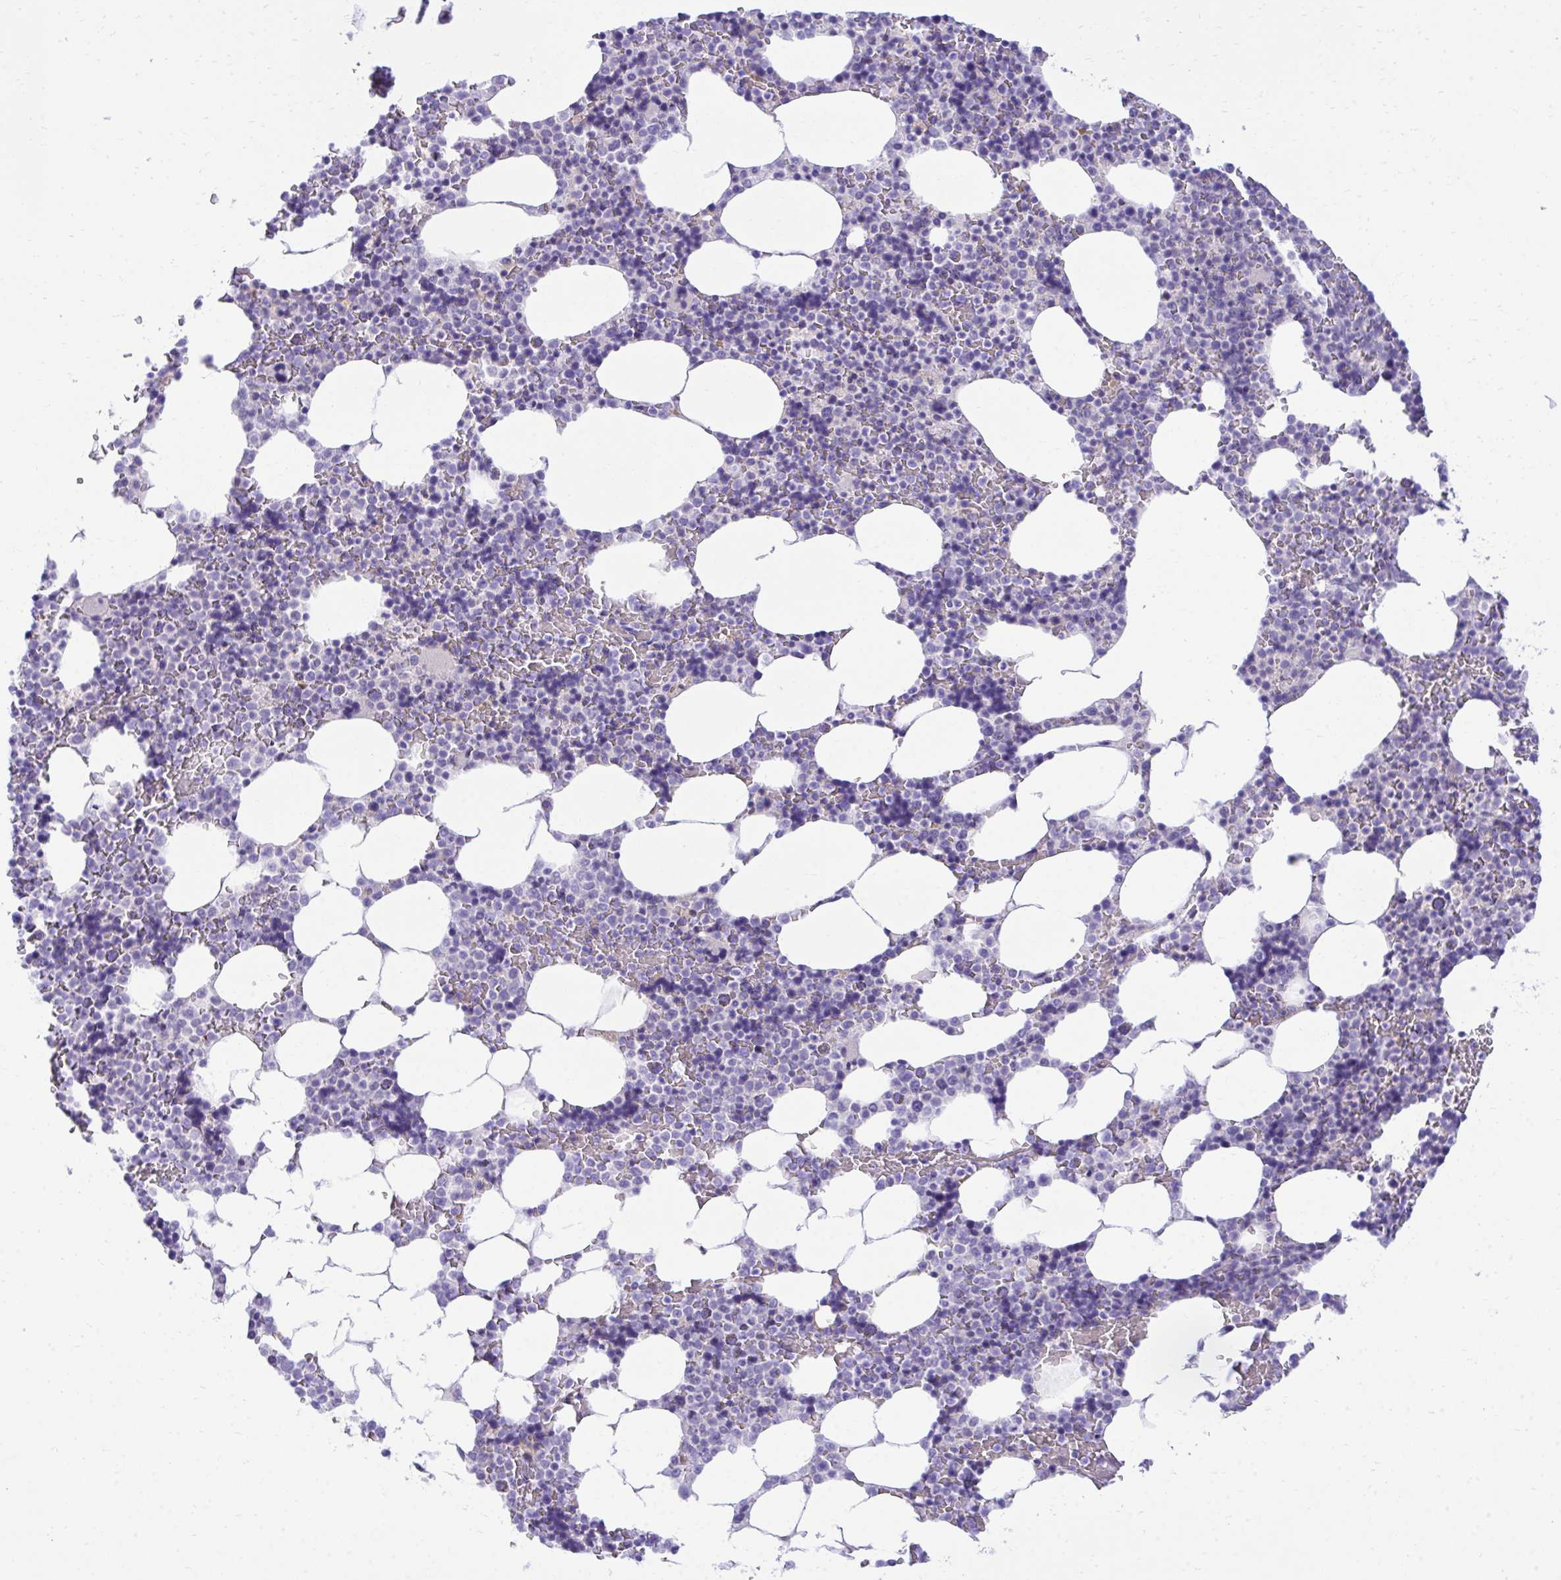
{"staining": {"intensity": "negative", "quantity": "none", "location": "none"}, "tissue": "bone marrow", "cell_type": "Hematopoietic cells", "image_type": "normal", "snomed": [{"axis": "morphology", "description": "Normal tissue, NOS"}, {"axis": "topography", "description": "Bone marrow"}], "caption": "DAB (3,3'-diaminobenzidine) immunohistochemical staining of benign human bone marrow displays no significant staining in hematopoietic cells. The staining is performed using DAB brown chromogen with nuclei counter-stained in using hematoxylin.", "gene": "PGM2L1", "patient": {"sex": "female", "age": 42}}